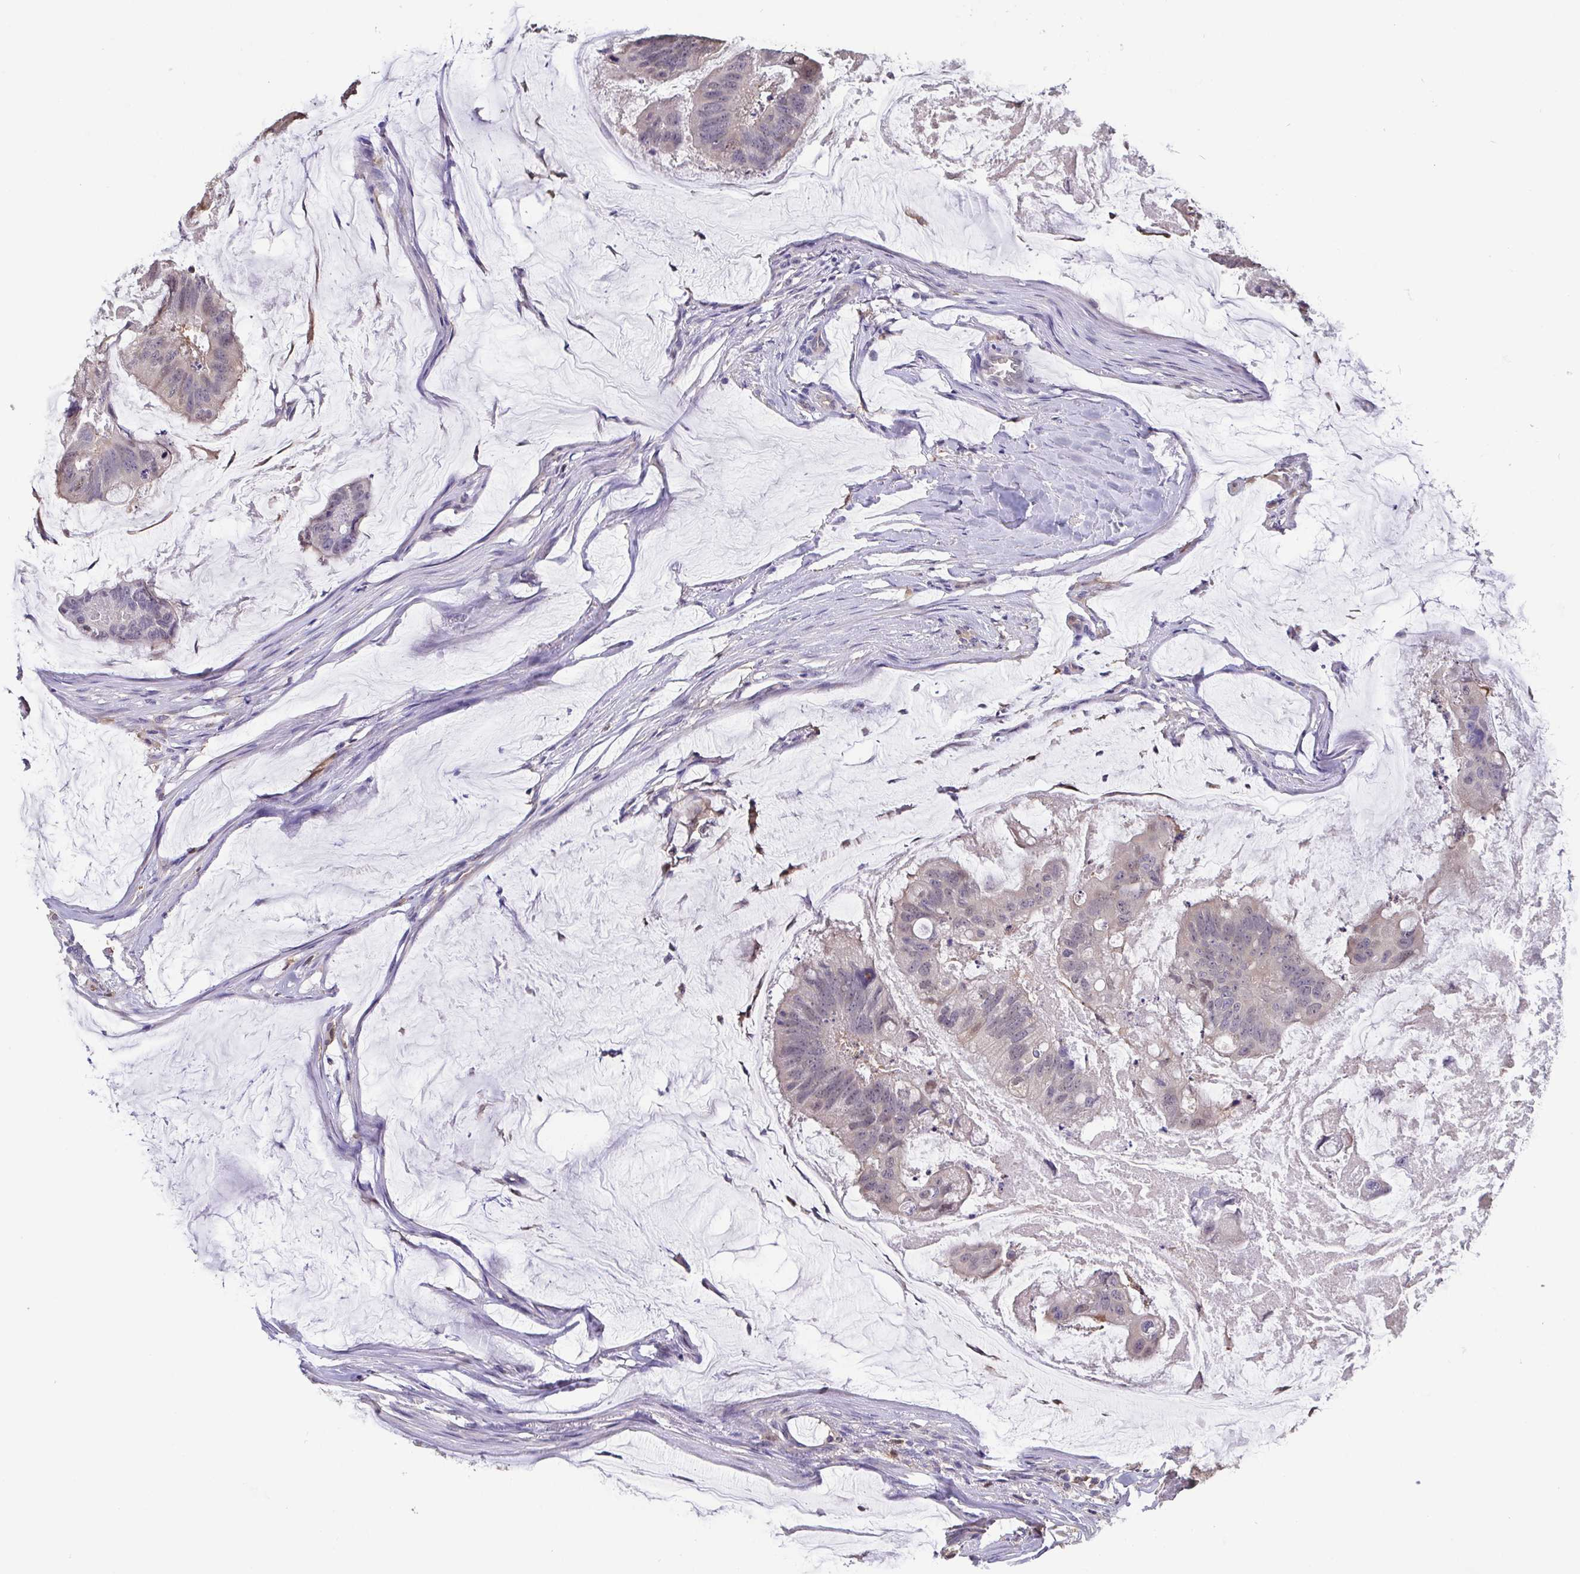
{"staining": {"intensity": "negative", "quantity": "none", "location": "none"}, "tissue": "colorectal cancer", "cell_type": "Tumor cells", "image_type": "cancer", "snomed": [{"axis": "morphology", "description": "Adenocarcinoma, NOS"}, {"axis": "topography", "description": "Colon"}], "caption": "This is an immunohistochemistry (IHC) micrograph of colorectal adenocarcinoma. There is no expression in tumor cells.", "gene": "IDH1", "patient": {"sex": "male", "age": 62}}